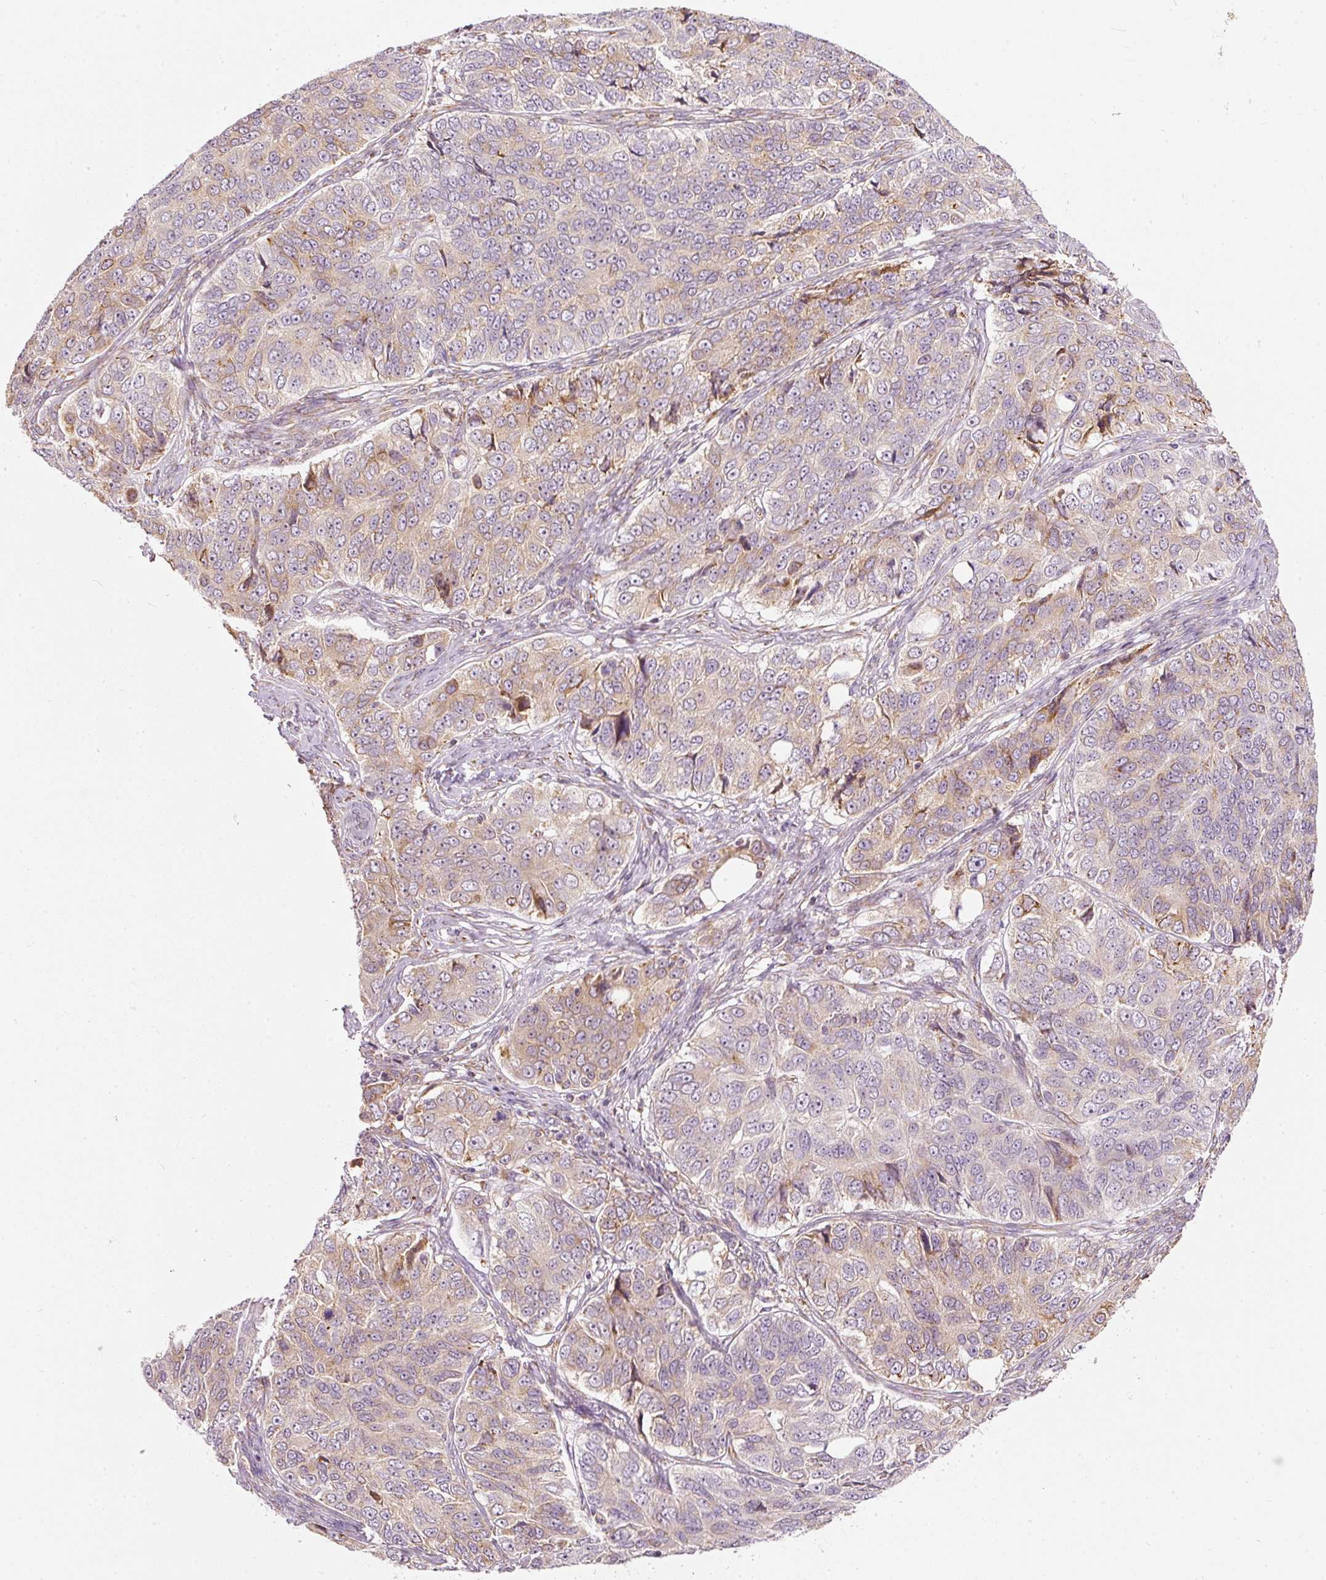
{"staining": {"intensity": "weak", "quantity": "25%-75%", "location": "cytoplasmic/membranous"}, "tissue": "ovarian cancer", "cell_type": "Tumor cells", "image_type": "cancer", "snomed": [{"axis": "morphology", "description": "Carcinoma, endometroid"}, {"axis": "topography", "description": "Ovary"}], "caption": "IHC (DAB (3,3'-diaminobenzidine)) staining of ovarian endometroid carcinoma demonstrates weak cytoplasmic/membranous protein expression in about 25%-75% of tumor cells.", "gene": "SNAPC5", "patient": {"sex": "female", "age": 51}}